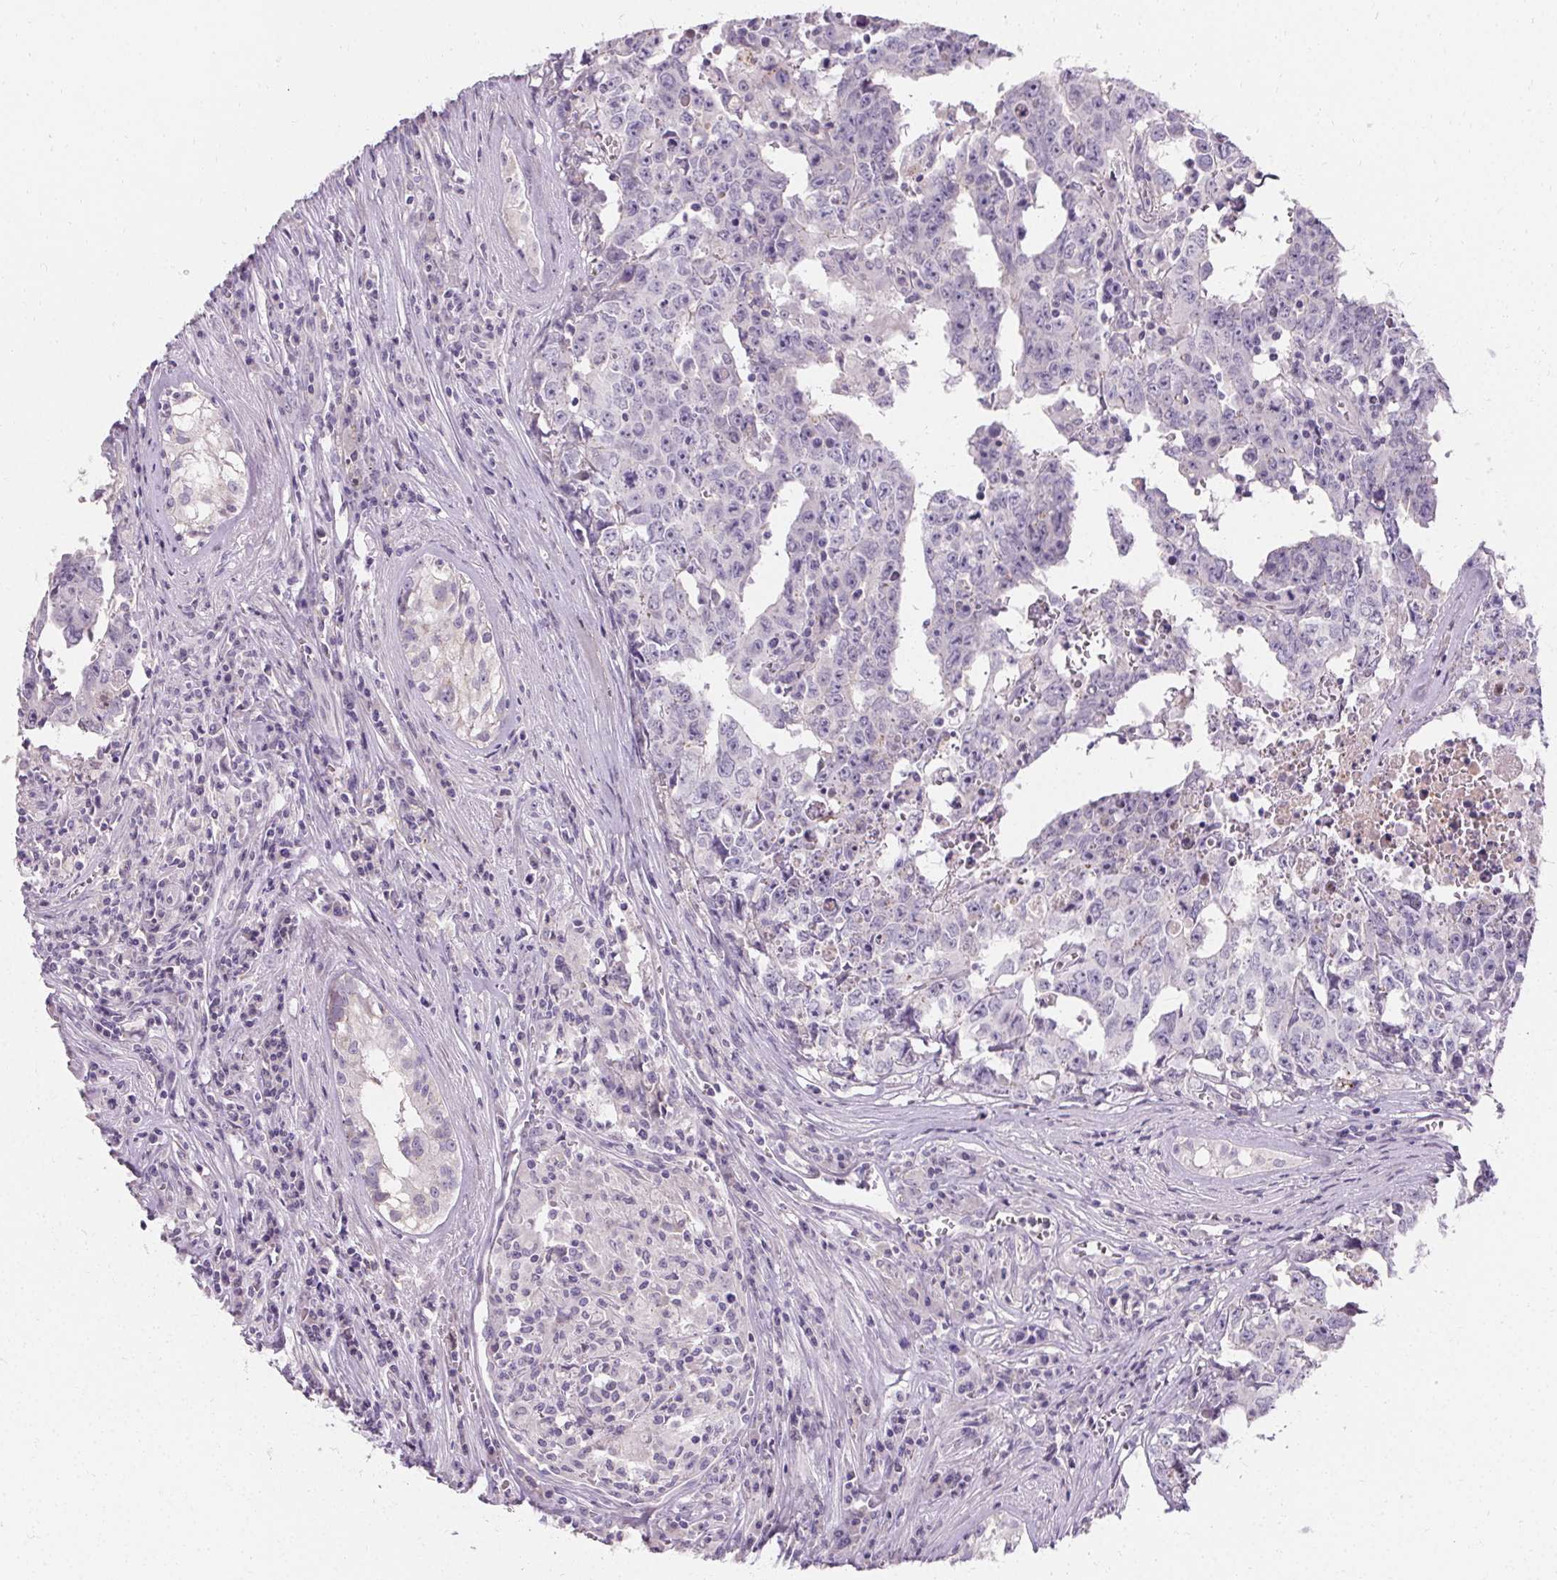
{"staining": {"intensity": "negative", "quantity": "none", "location": "none"}, "tissue": "testis cancer", "cell_type": "Tumor cells", "image_type": "cancer", "snomed": [{"axis": "morphology", "description": "Carcinoma, Embryonal, NOS"}, {"axis": "topography", "description": "Testis"}], "caption": "Tumor cells are negative for protein expression in human embryonal carcinoma (testis).", "gene": "TRIP13", "patient": {"sex": "male", "age": 22}}